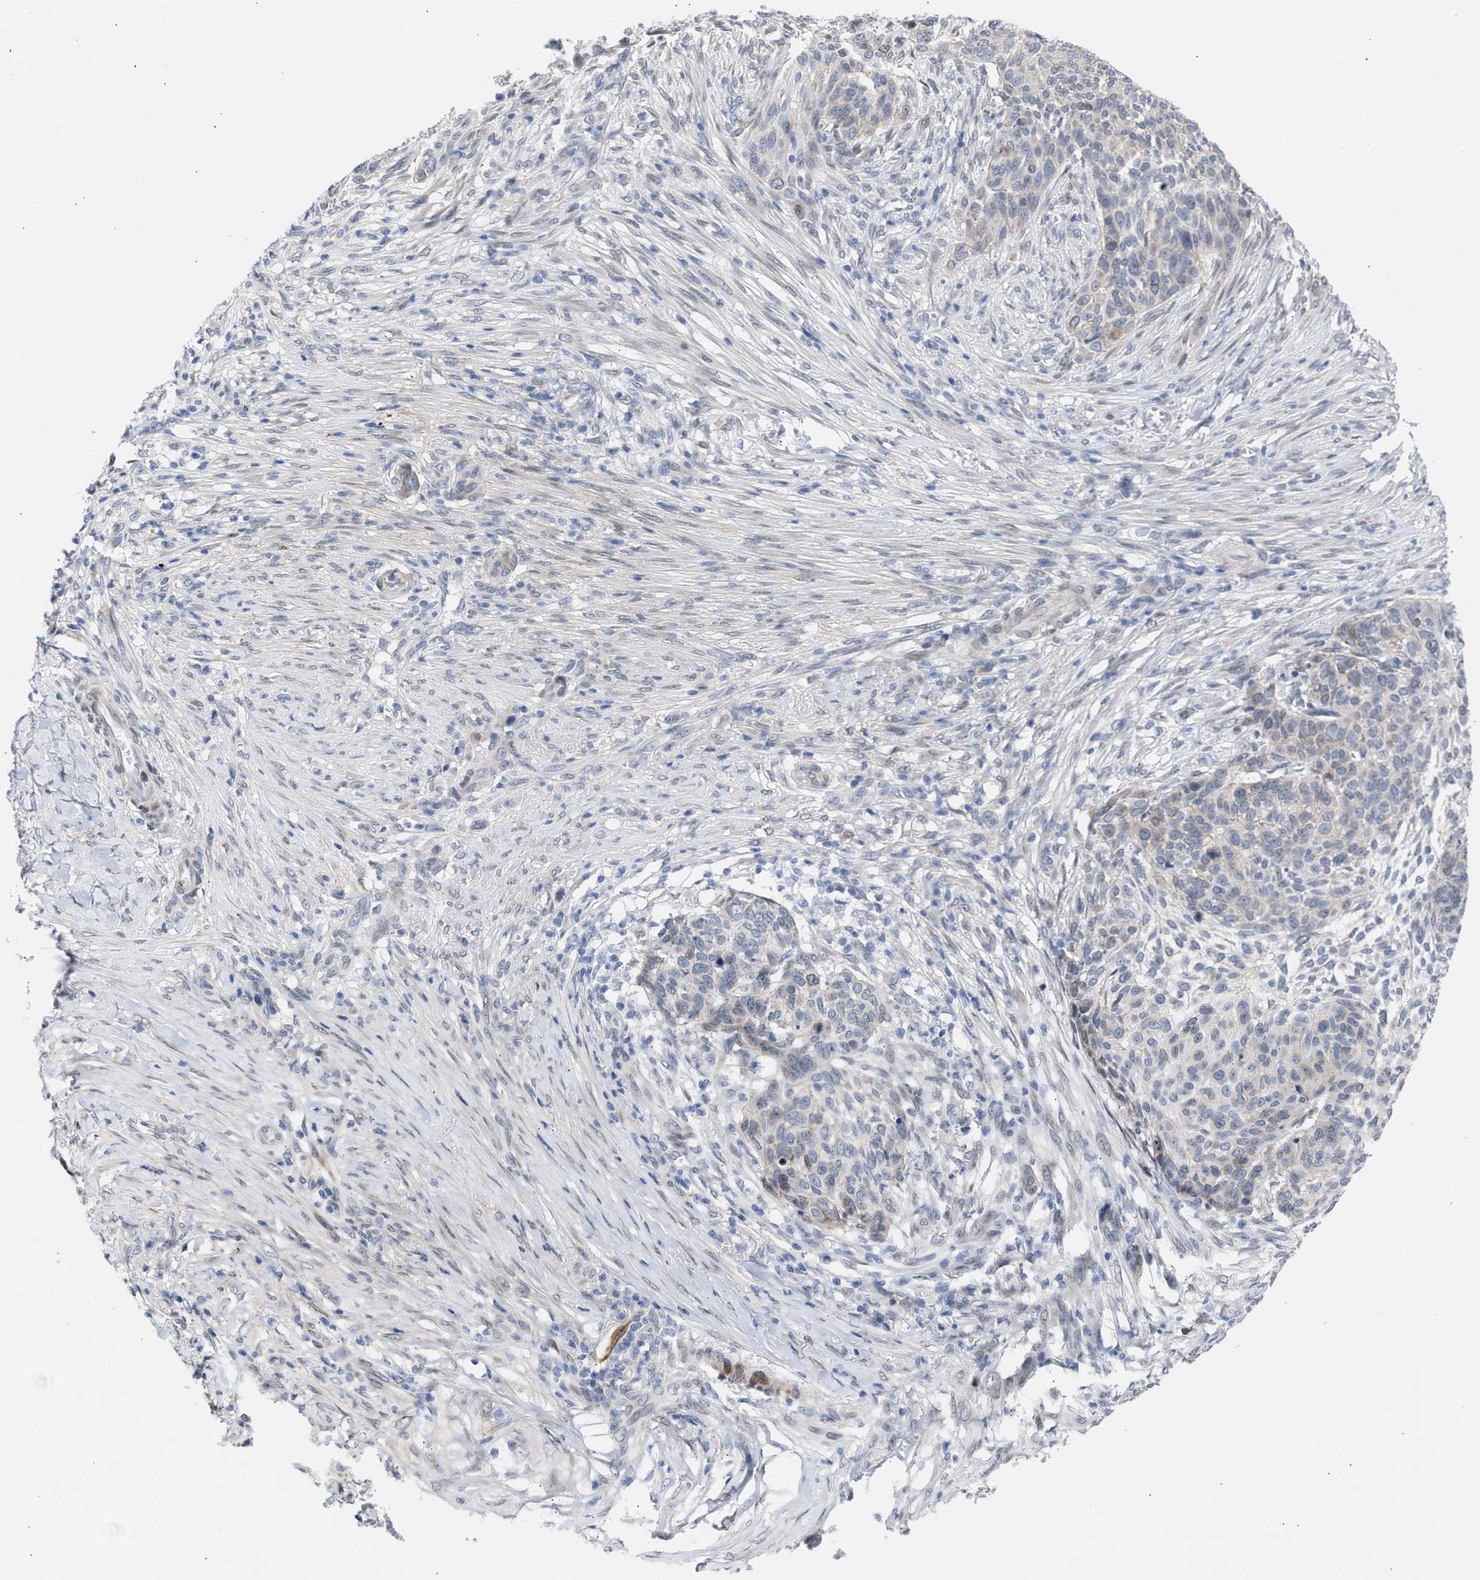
{"staining": {"intensity": "weak", "quantity": "<25%", "location": "nuclear"}, "tissue": "skin cancer", "cell_type": "Tumor cells", "image_type": "cancer", "snomed": [{"axis": "morphology", "description": "Basal cell carcinoma"}, {"axis": "topography", "description": "Skin"}], "caption": "DAB immunohistochemical staining of skin cancer displays no significant staining in tumor cells.", "gene": "NUP35", "patient": {"sex": "male", "age": 85}}